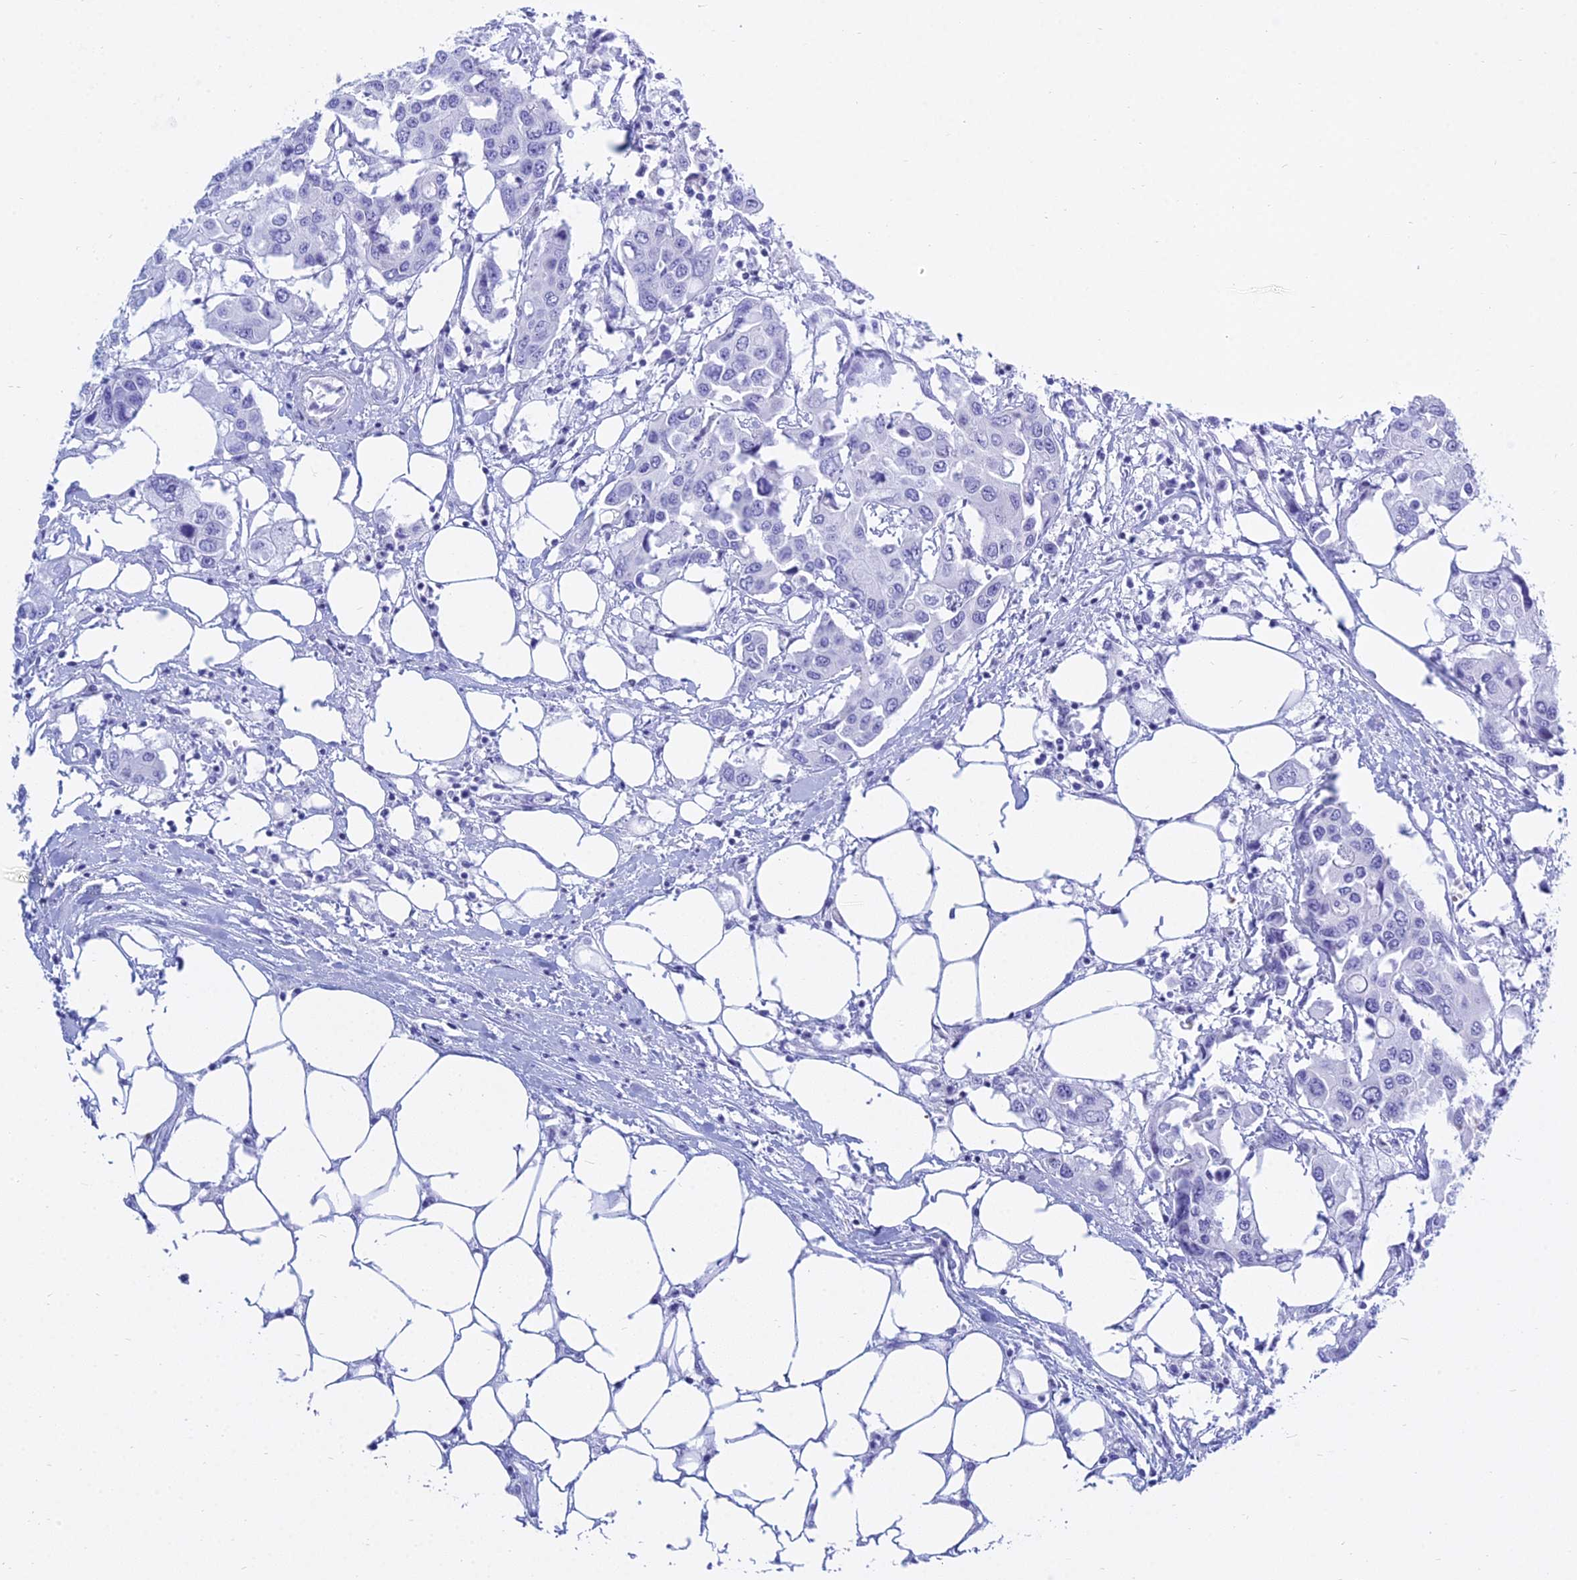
{"staining": {"intensity": "negative", "quantity": "none", "location": "none"}, "tissue": "colorectal cancer", "cell_type": "Tumor cells", "image_type": "cancer", "snomed": [{"axis": "morphology", "description": "Adenocarcinoma, NOS"}, {"axis": "topography", "description": "Colon"}], "caption": "Image shows no significant protein staining in tumor cells of colorectal cancer (adenocarcinoma).", "gene": "PATE4", "patient": {"sex": "male", "age": 77}}